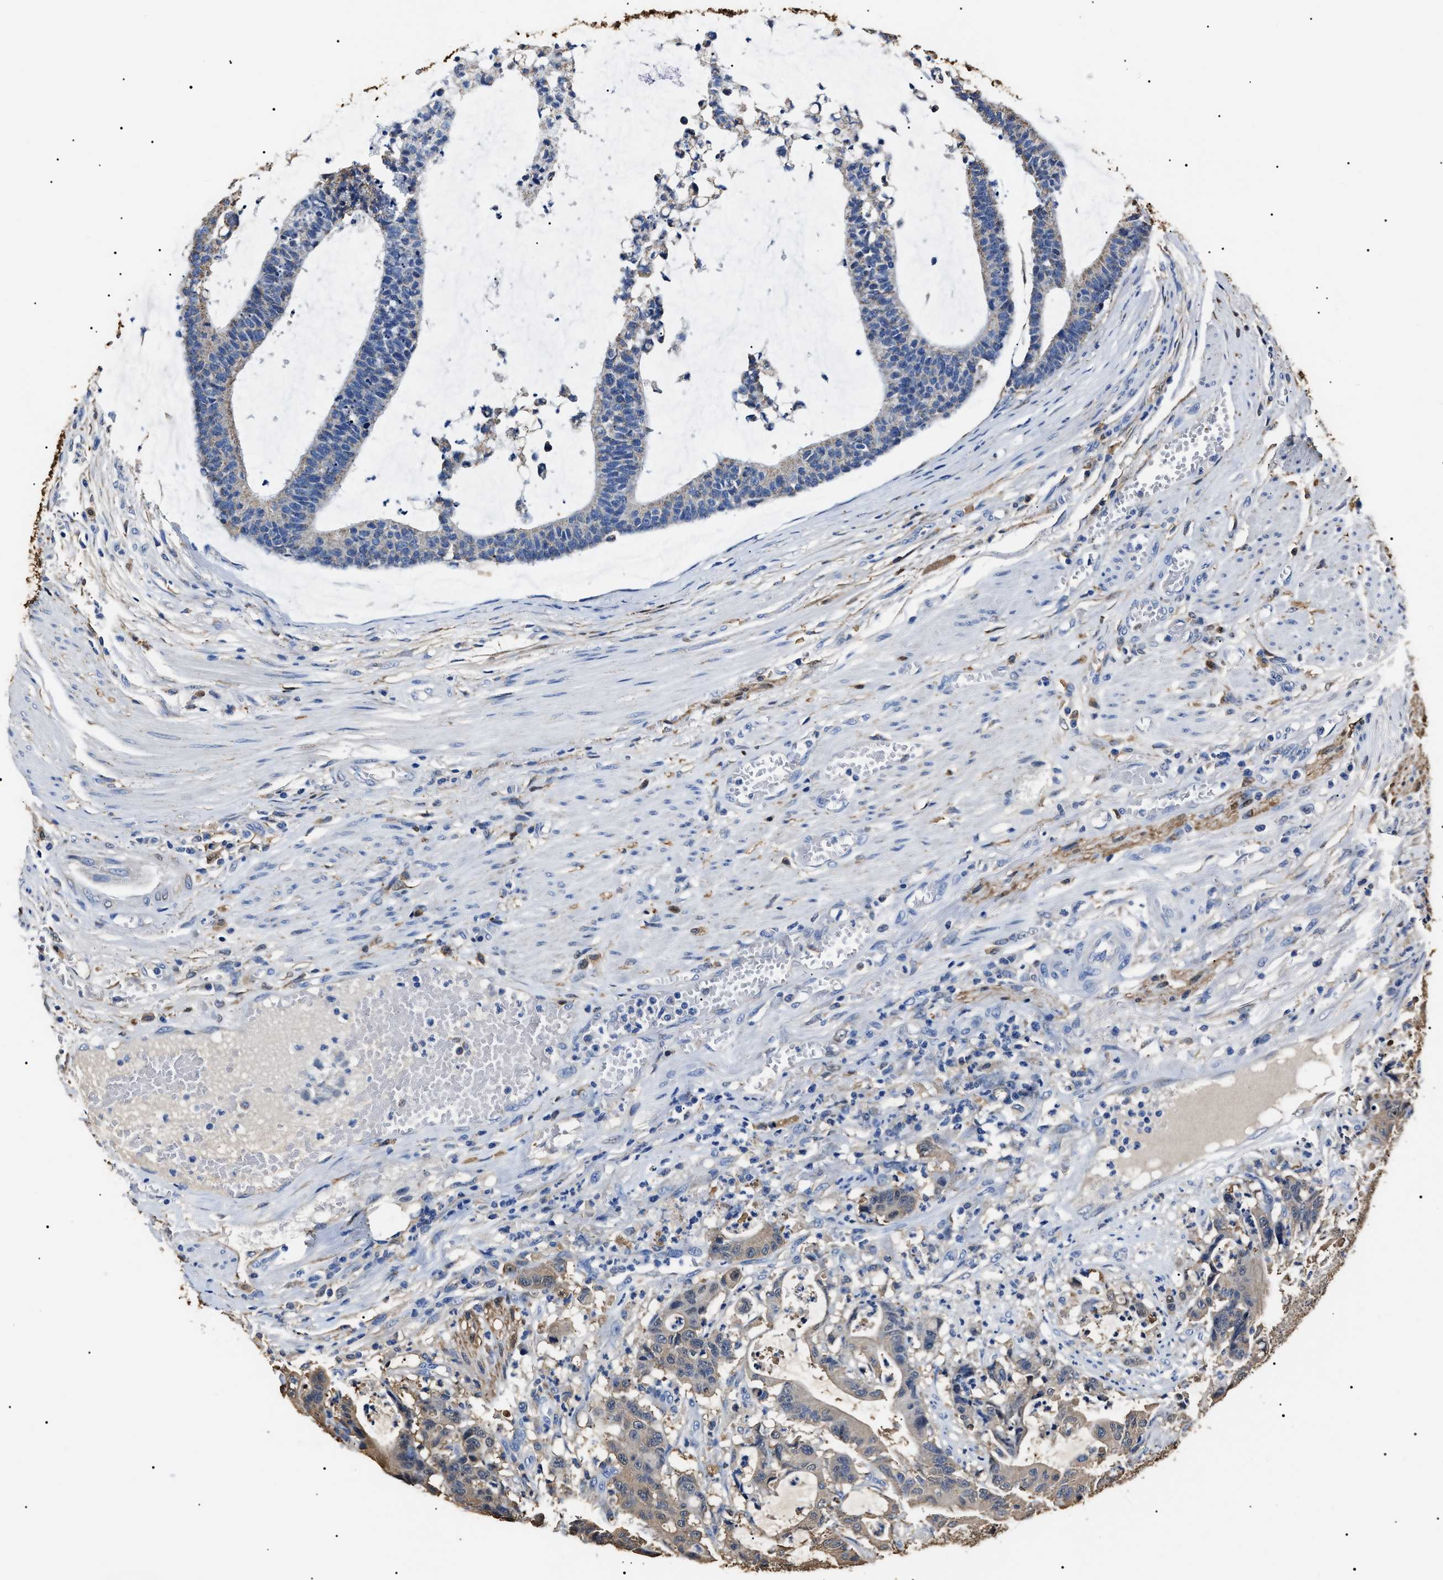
{"staining": {"intensity": "weak", "quantity": "<25%", "location": "cytoplasmic/membranous"}, "tissue": "colorectal cancer", "cell_type": "Tumor cells", "image_type": "cancer", "snomed": [{"axis": "morphology", "description": "Adenocarcinoma, NOS"}, {"axis": "topography", "description": "Colon"}], "caption": "Human colorectal adenocarcinoma stained for a protein using IHC exhibits no positivity in tumor cells.", "gene": "ALDH1A1", "patient": {"sex": "female", "age": 84}}